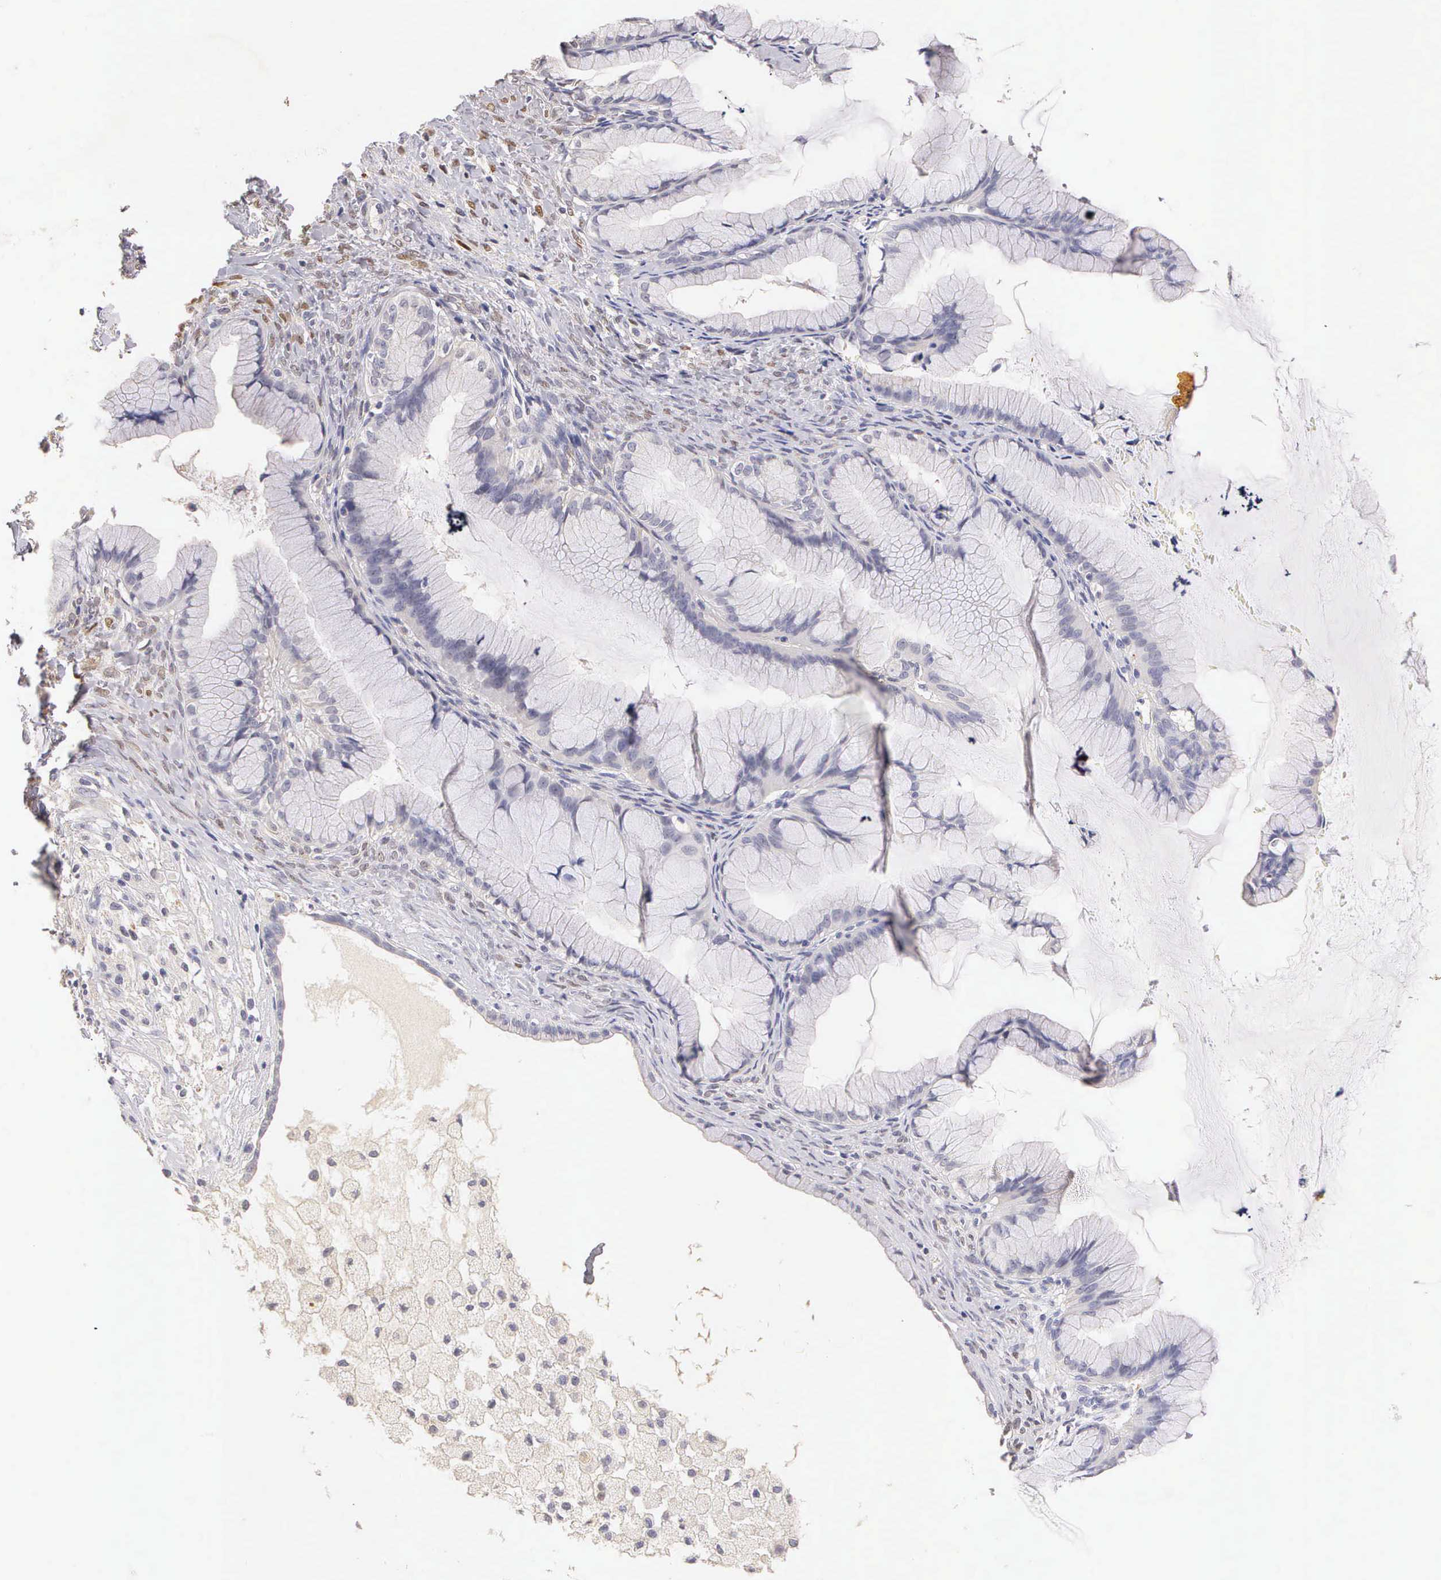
{"staining": {"intensity": "negative", "quantity": "none", "location": "none"}, "tissue": "ovarian cancer", "cell_type": "Tumor cells", "image_type": "cancer", "snomed": [{"axis": "morphology", "description": "Cystadenocarcinoma, mucinous, NOS"}, {"axis": "topography", "description": "Ovary"}], "caption": "DAB immunohistochemical staining of human ovarian cancer reveals no significant staining in tumor cells.", "gene": "ESR1", "patient": {"sex": "female", "age": 41}}